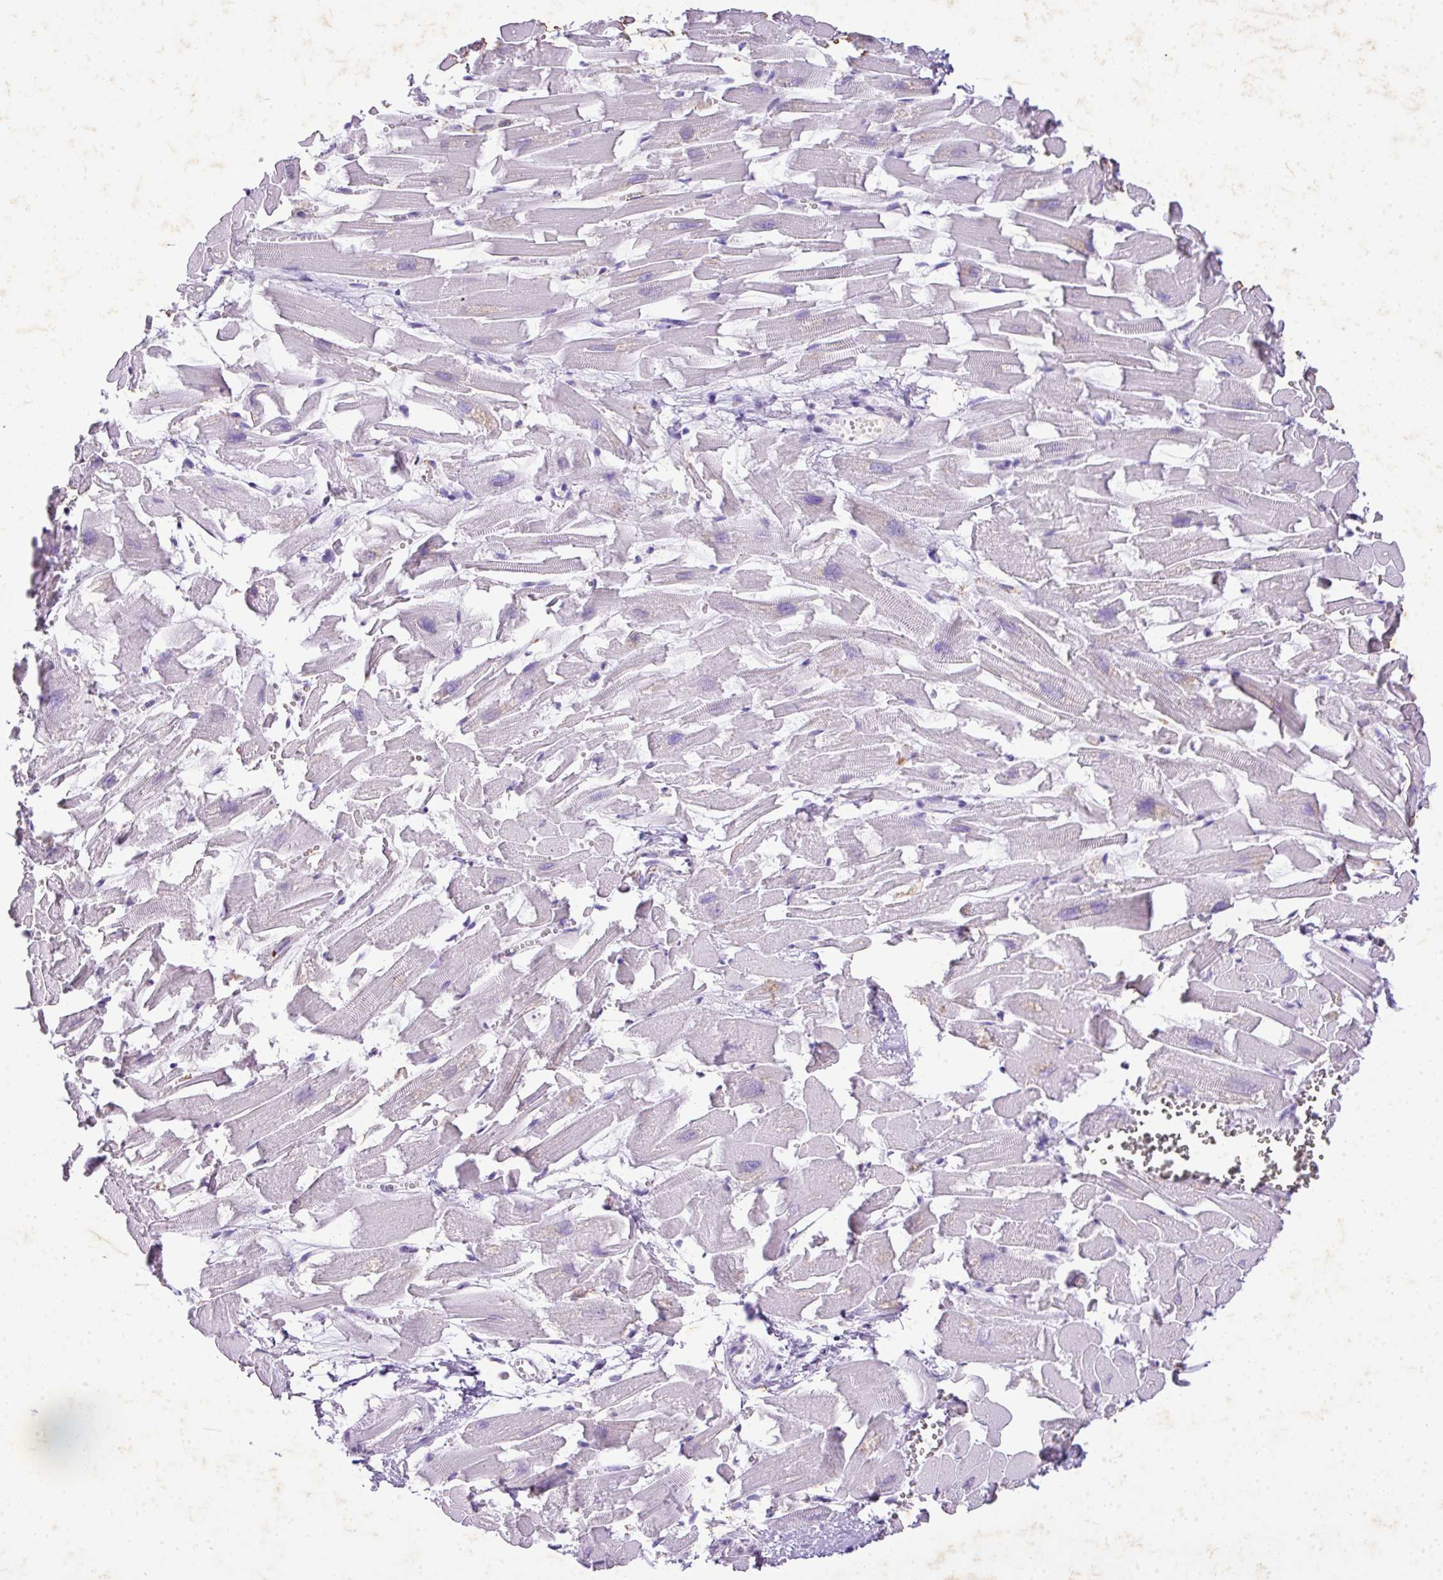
{"staining": {"intensity": "negative", "quantity": "none", "location": "none"}, "tissue": "heart muscle", "cell_type": "Cardiomyocytes", "image_type": "normal", "snomed": [{"axis": "morphology", "description": "Normal tissue, NOS"}, {"axis": "topography", "description": "Heart"}], "caption": "Cardiomyocytes show no significant staining in normal heart muscle. (DAB (3,3'-diaminobenzidine) immunohistochemistry, high magnification).", "gene": "KCNJ11", "patient": {"sex": "female", "age": 64}}